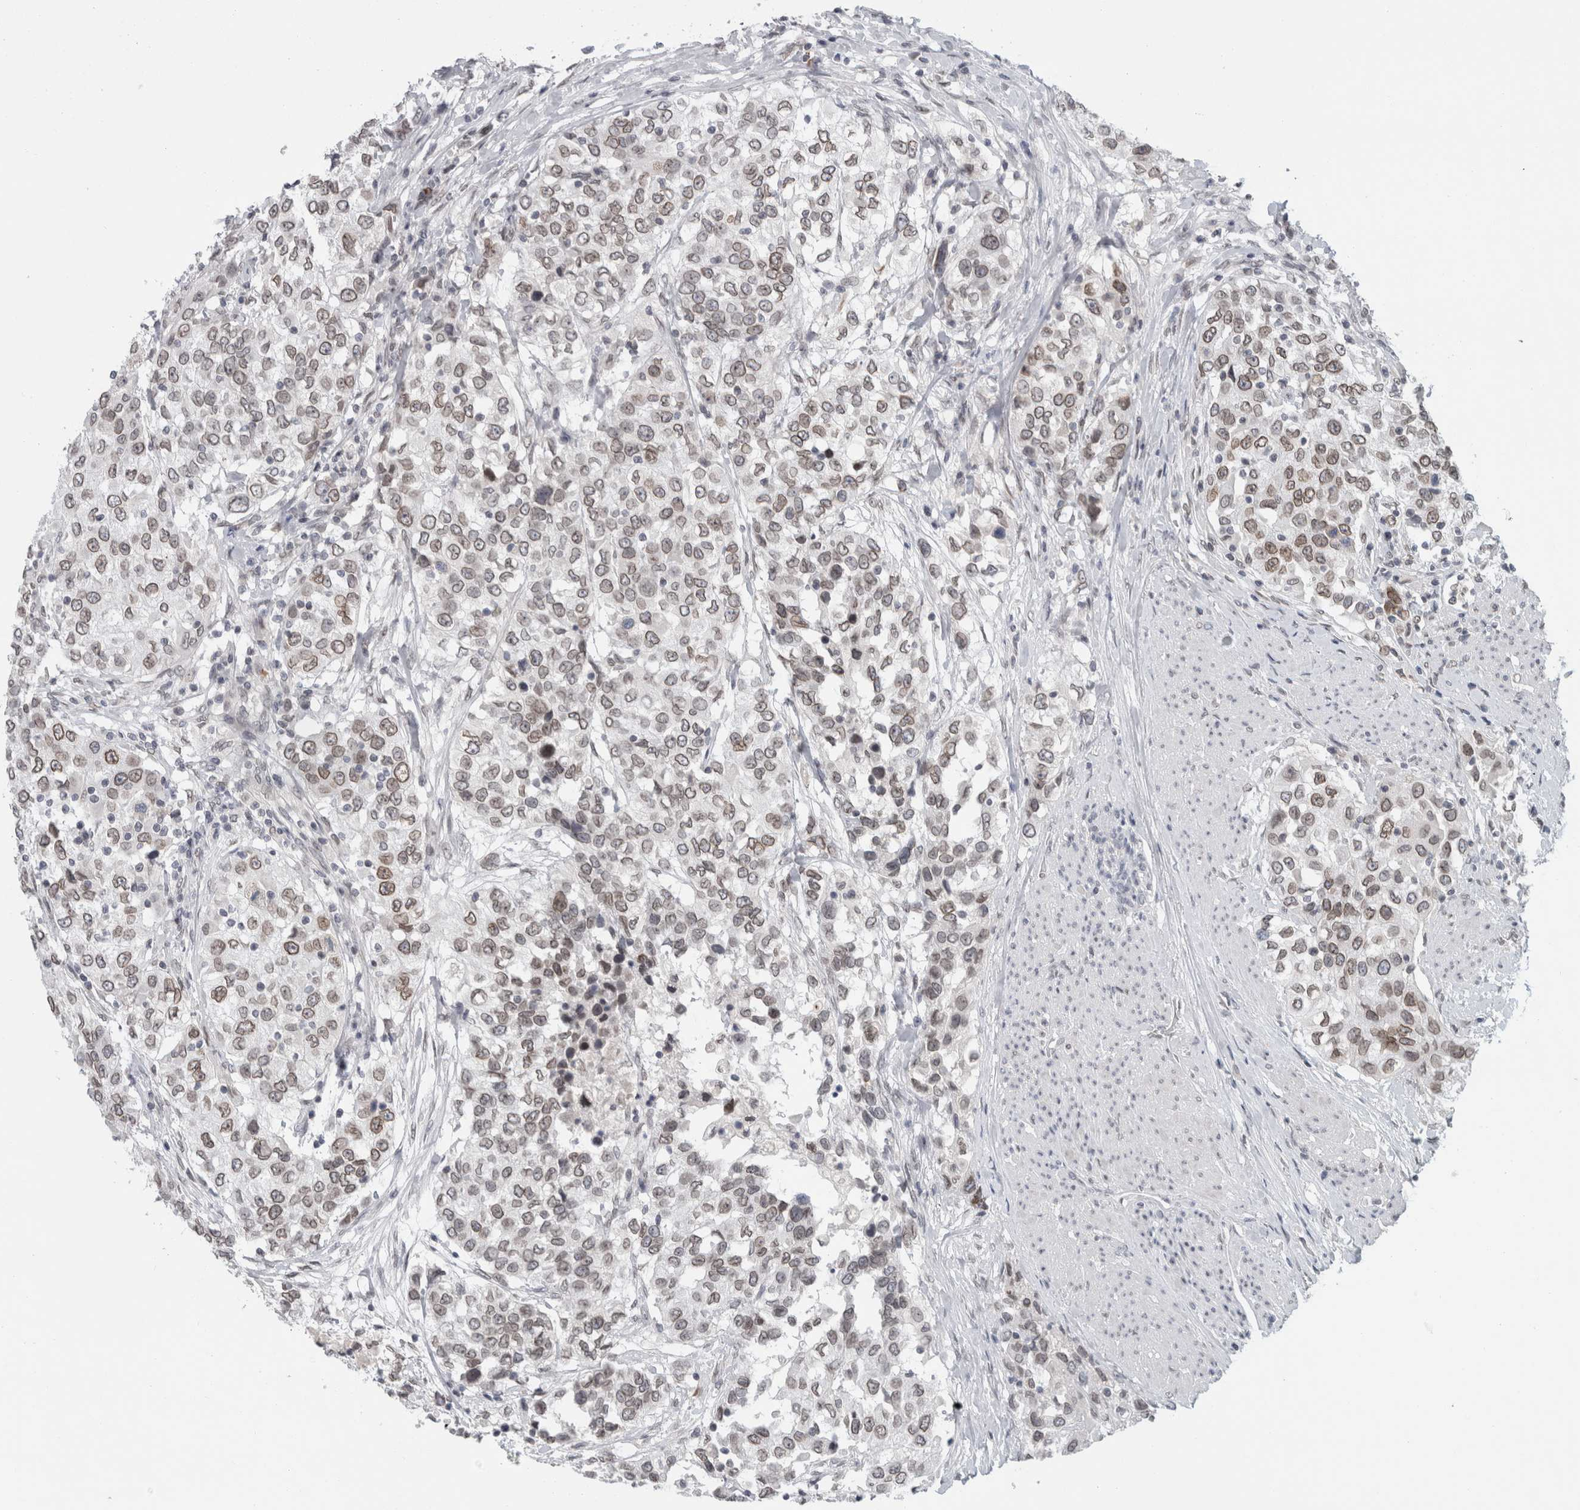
{"staining": {"intensity": "weak", "quantity": ">75%", "location": "cytoplasmic/membranous,nuclear"}, "tissue": "urothelial cancer", "cell_type": "Tumor cells", "image_type": "cancer", "snomed": [{"axis": "morphology", "description": "Urothelial carcinoma, High grade"}, {"axis": "topography", "description": "Urinary bladder"}], "caption": "Weak cytoplasmic/membranous and nuclear staining for a protein is appreciated in about >75% of tumor cells of high-grade urothelial carcinoma using immunohistochemistry.", "gene": "ZNF770", "patient": {"sex": "female", "age": 80}}